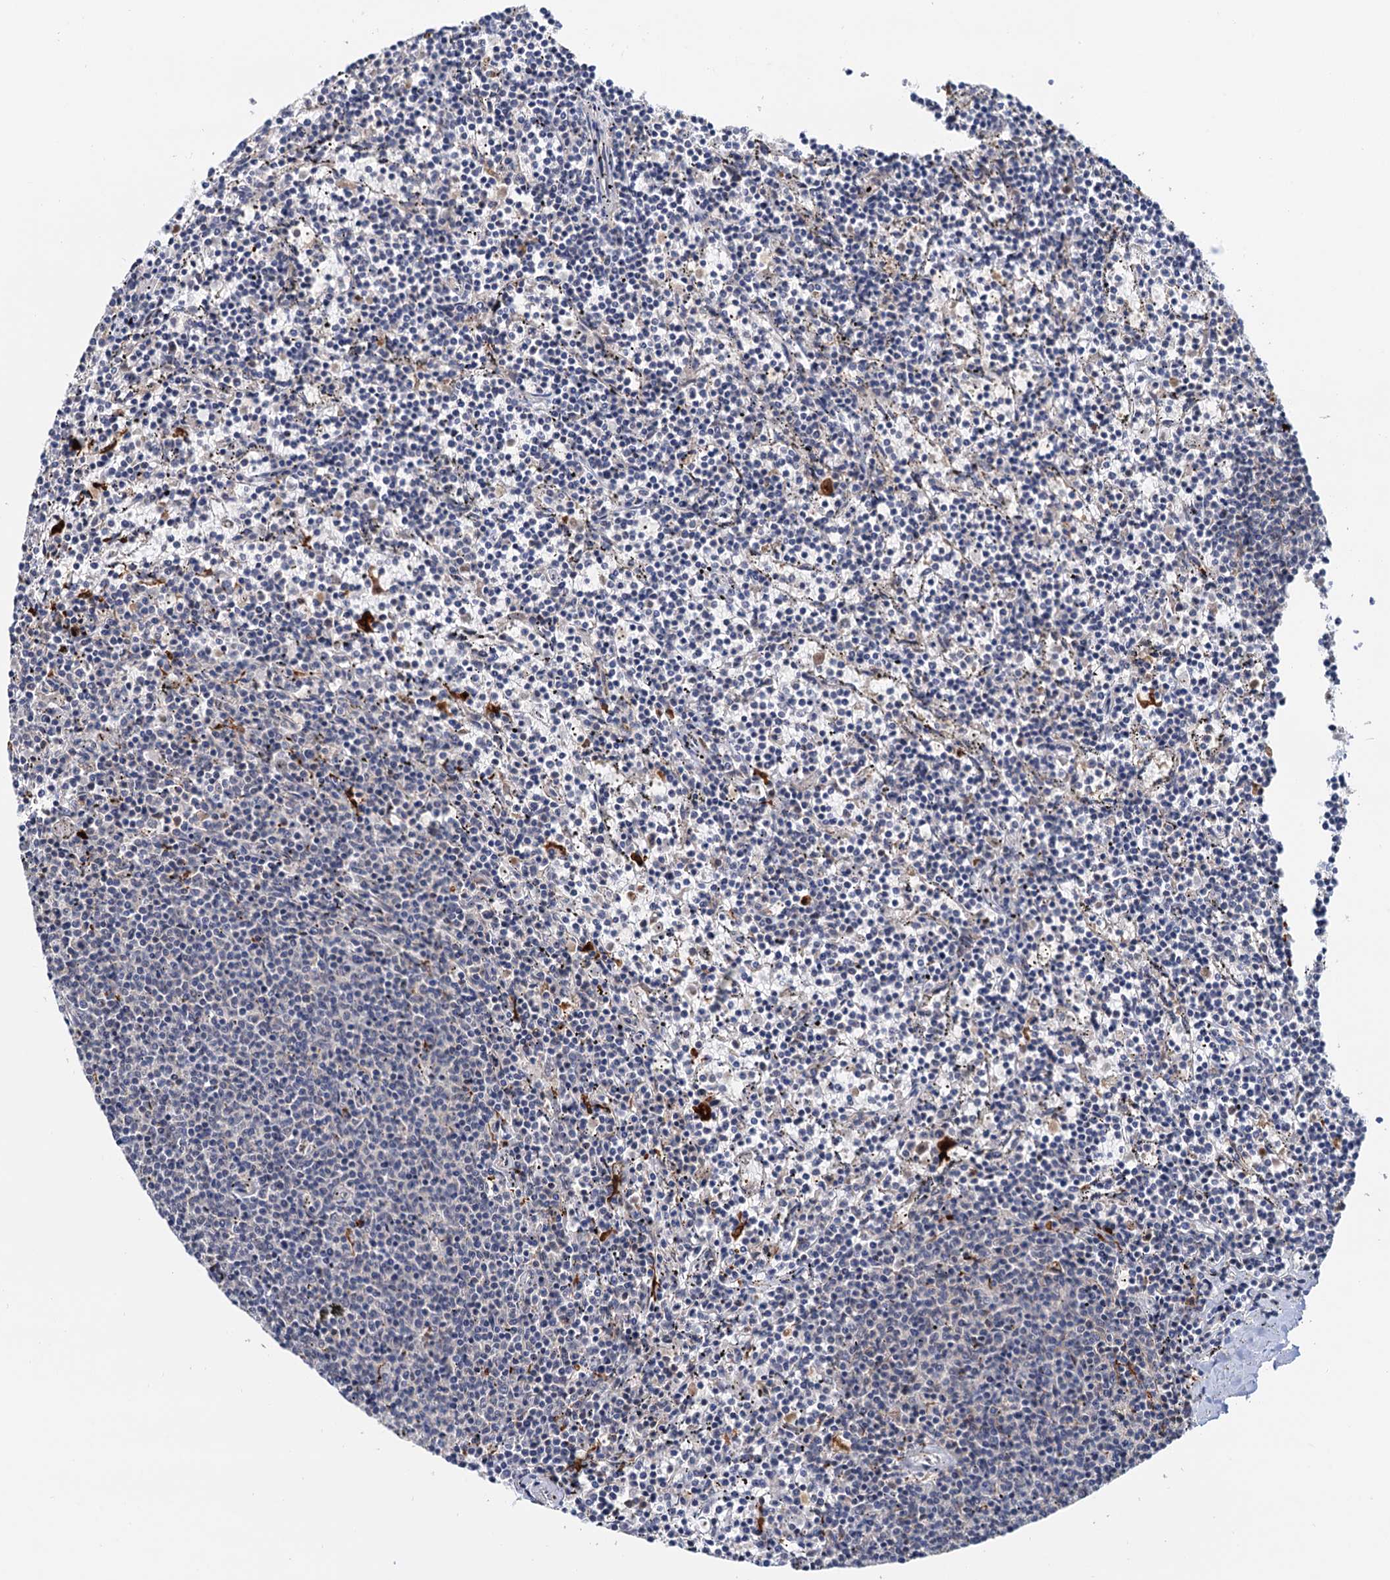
{"staining": {"intensity": "negative", "quantity": "none", "location": "none"}, "tissue": "lymphoma", "cell_type": "Tumor cells", "image_type": "cancer", "snomed": [{"axis": "morphology", "description": "Malignant lymphoma, non-Hodgkin's type, Low grade"}, {"axis": "topography", "description": "Spleen"}], "caption": "High magnification brightfield microscopy of malignant lymphoma, non-Hodgkin's type (low-grade) stained with DAB (brown) and counterstained with hematoxylin (blue): tumor cells show no significant positivity.", "gene": "NAT10", "patient": {"sex": "female", "age": 50}}